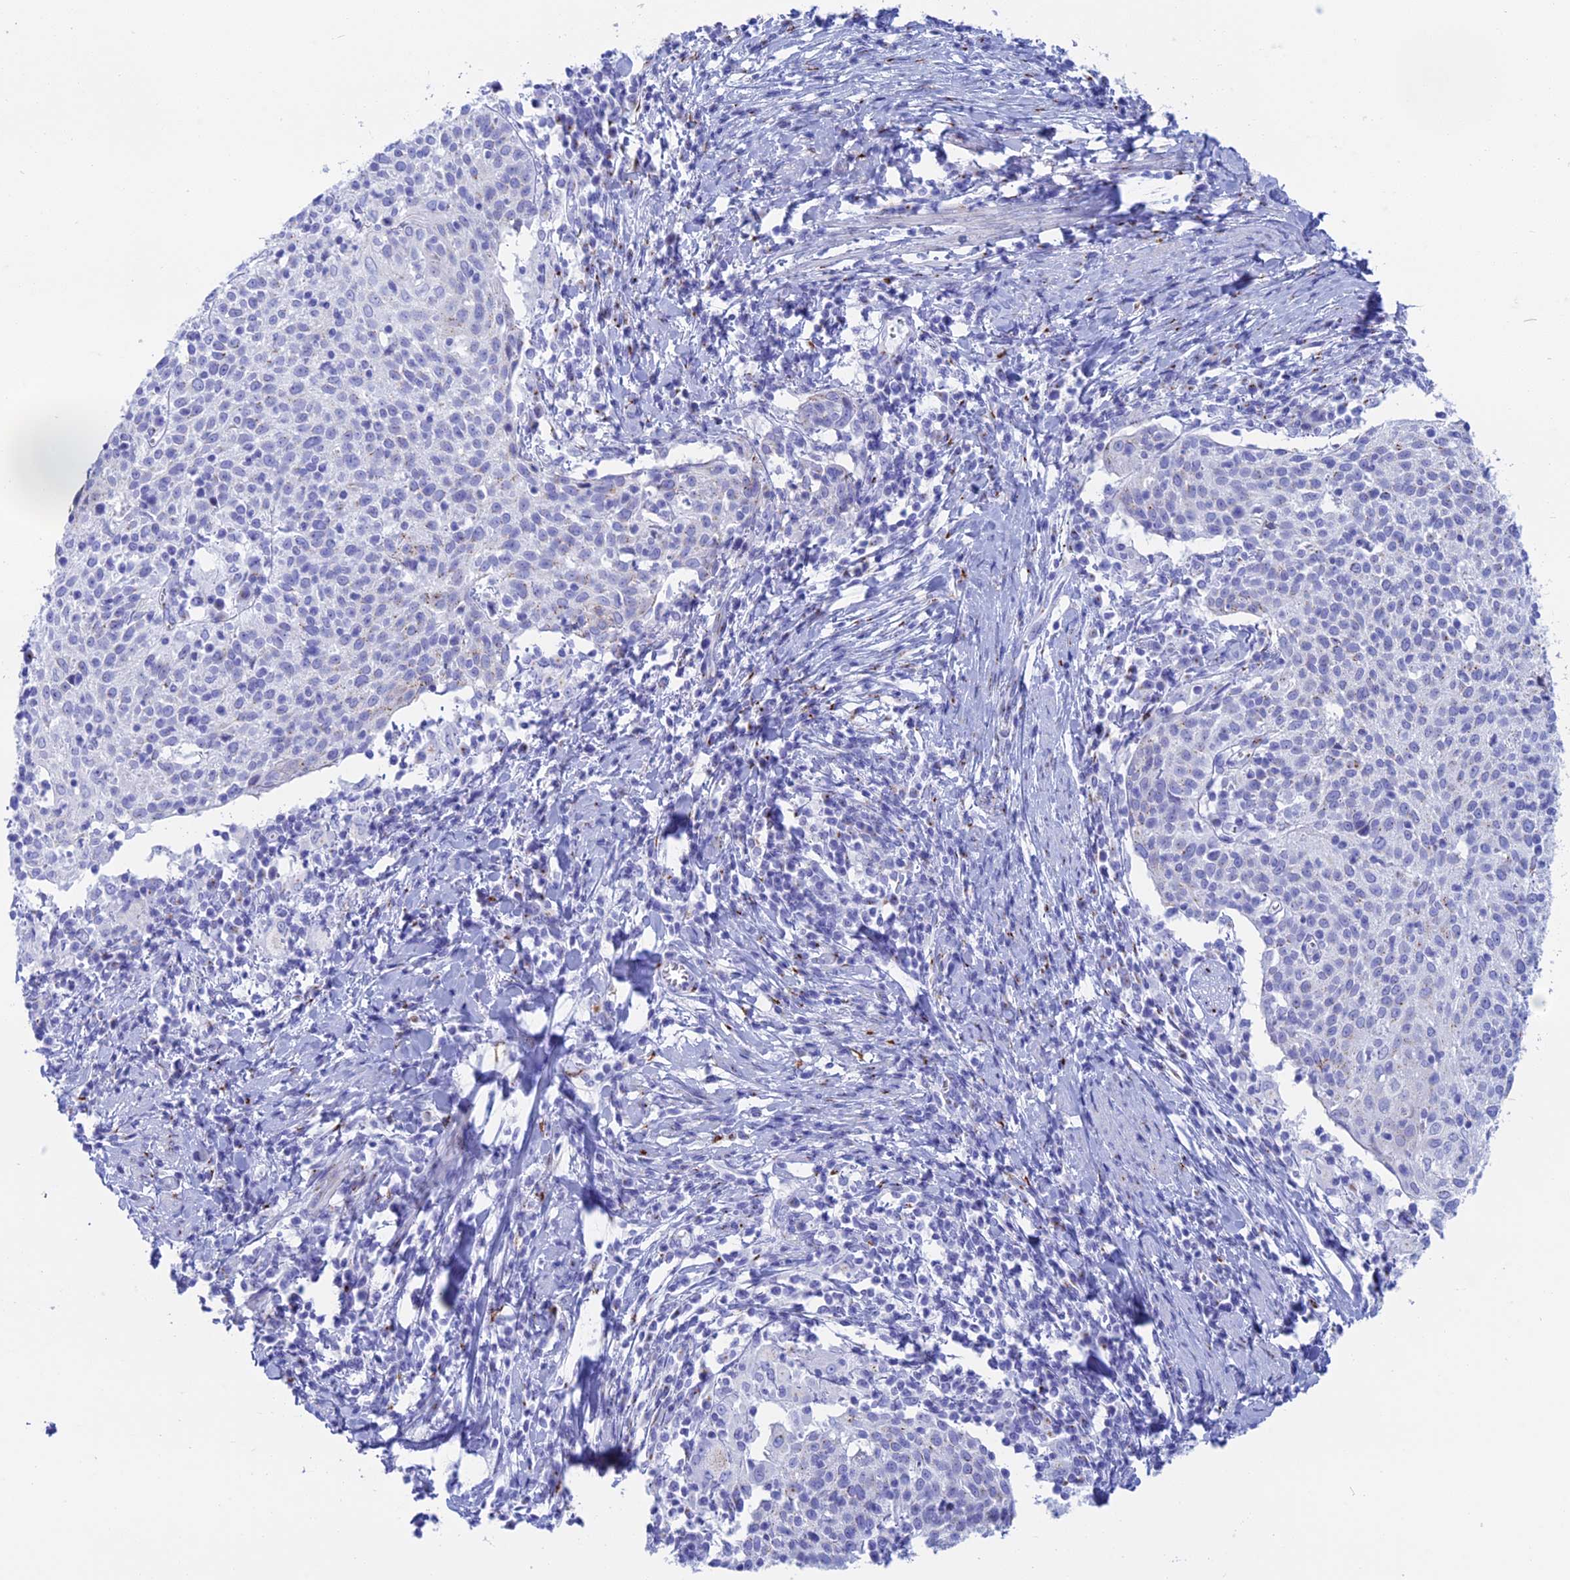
{"staining": {"intensity": "negative", "quantity": "none", "location": "none"}, "tissue": "cervical cancer", "cell_type": "Tumor cells", "image_type": "cancer", "snomed": [{"axis": "morphology", "description": "Squamous cell carcinoma, NOS"}, {"axis": "topography", "description": "Cervix"}], "caption": "This is a photomicrograph of immunohistochemistry staining of cervical cancer, which shows no positivity in tumor cells.", "gene": "ERICH4", "patient": {"sex": "female", "age": 52}}